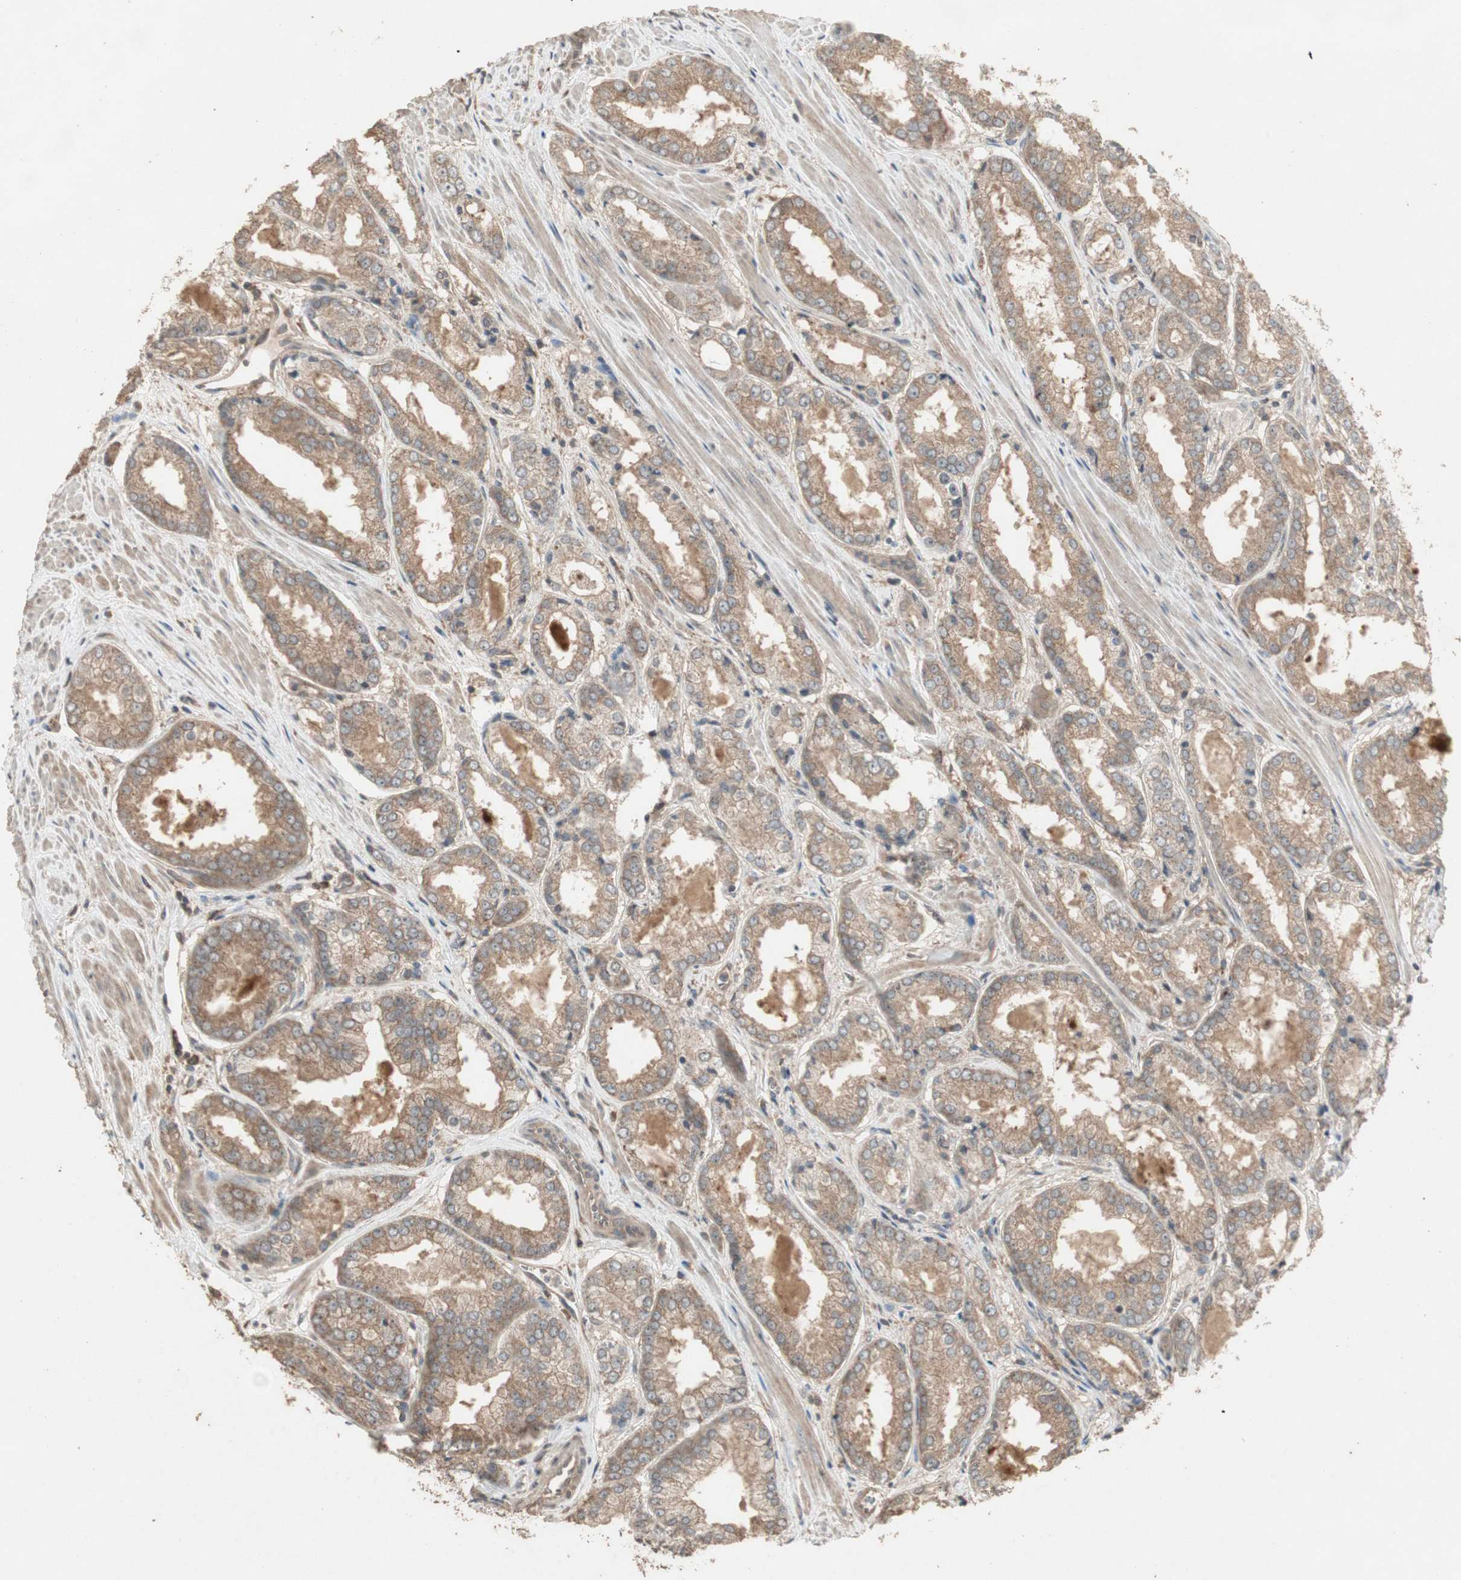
{"staining": {"intensity": "moderate", "quantity": ">75%", "location": "cytoplasmic/membranous"}, "tissue": "prostate cancer", "cell_type": "Tumor cells", "image_type": "cancer", "snomed": [{"axis": "morphology", "description": "Adenocarcinoma, Low grade"}, {"axis": "topography", "description": "Prostate"}], "caption": "Human prostate cancer stained with a brown dye demonstrates moderate cytoplasmic/membranous positive expression in about >75% of tumor cells.", "gene": "UBAC1", "patient": {"sex": "male", "age": 64}}